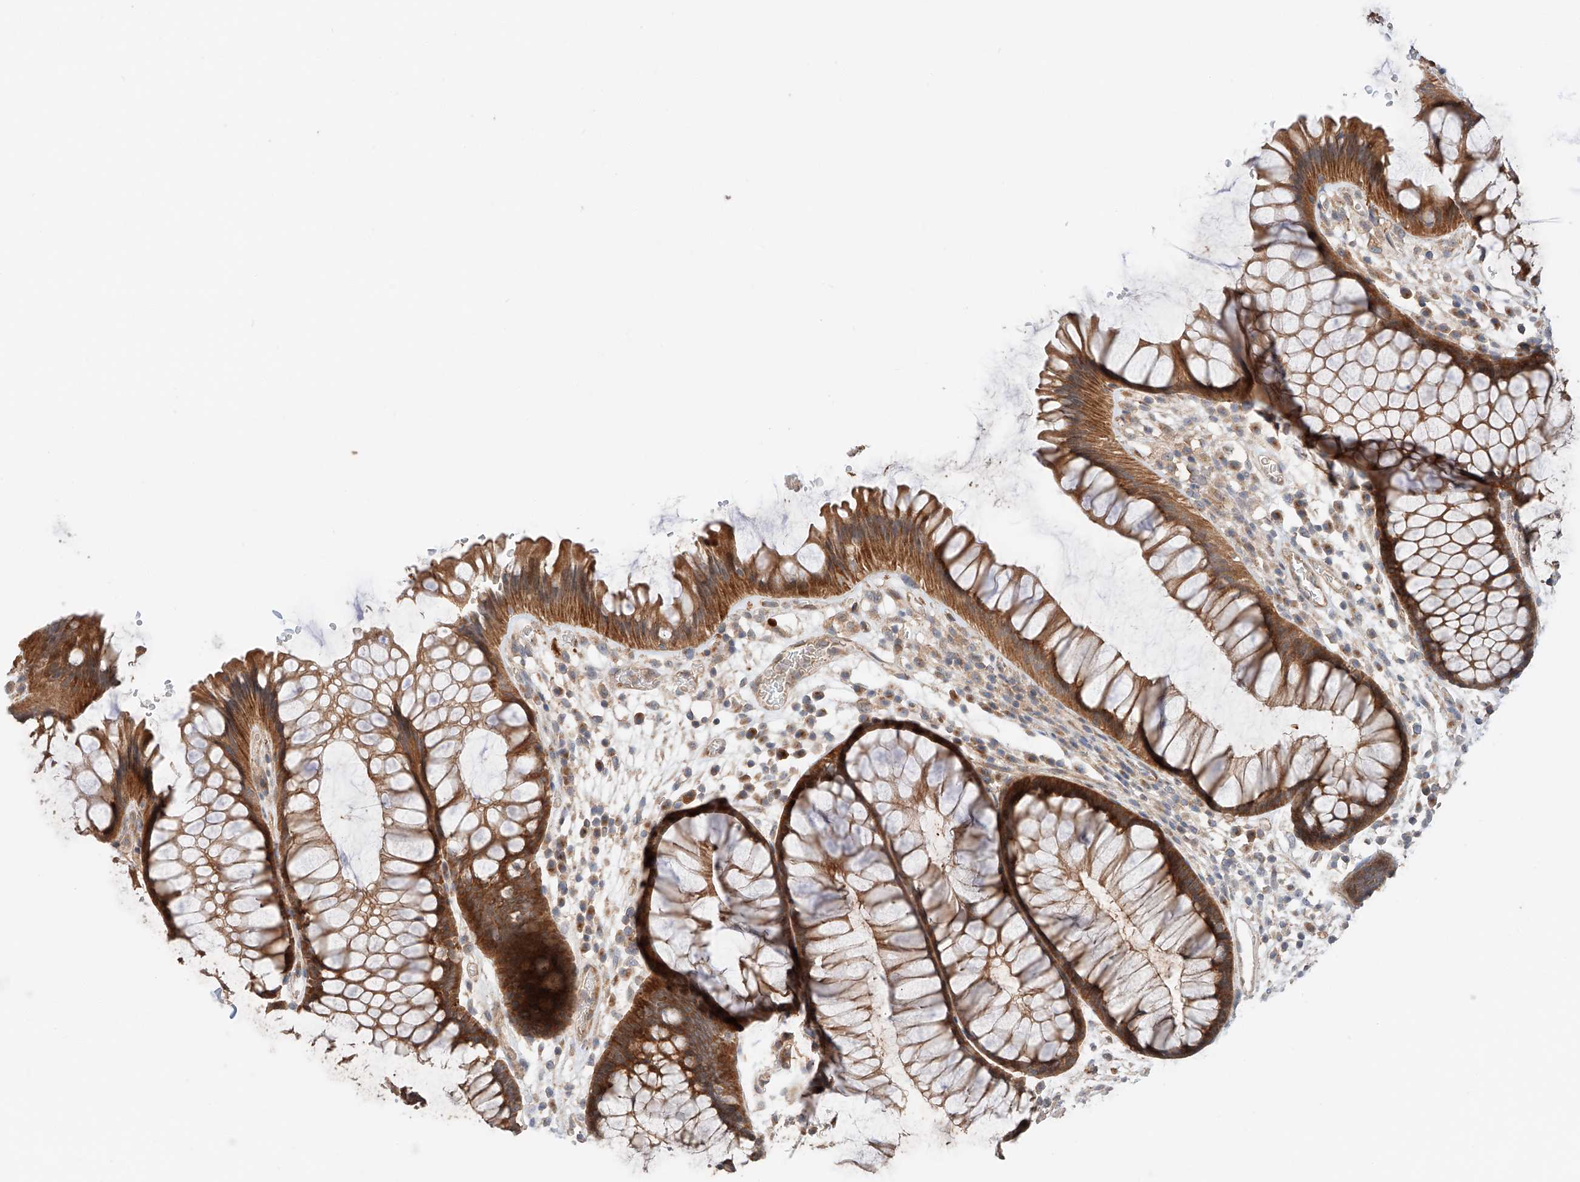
{"staining": {"intensity": "strong", "quantity": ">75%", "location": "cytoplasmic/membranous"}, "tissue": "rectum", "cell_type": "Glandular cells", "image_type": "normal", "snomed": [{"axis": "morphology", "description": "Normal tissue, NOS"}, {"axis": "topography", "description": "Rectum"}], "caption": "Benign rectum was stained to show a protein in brown. There is high levels of strong cytoplasmic/membranous staining in about >75% of glandular cells. (brown staining indicates protein expression, while blue staining denotes nuclei).", "gene": "XPNPEP1", "patient": {"sex": "male", "age": 51}}